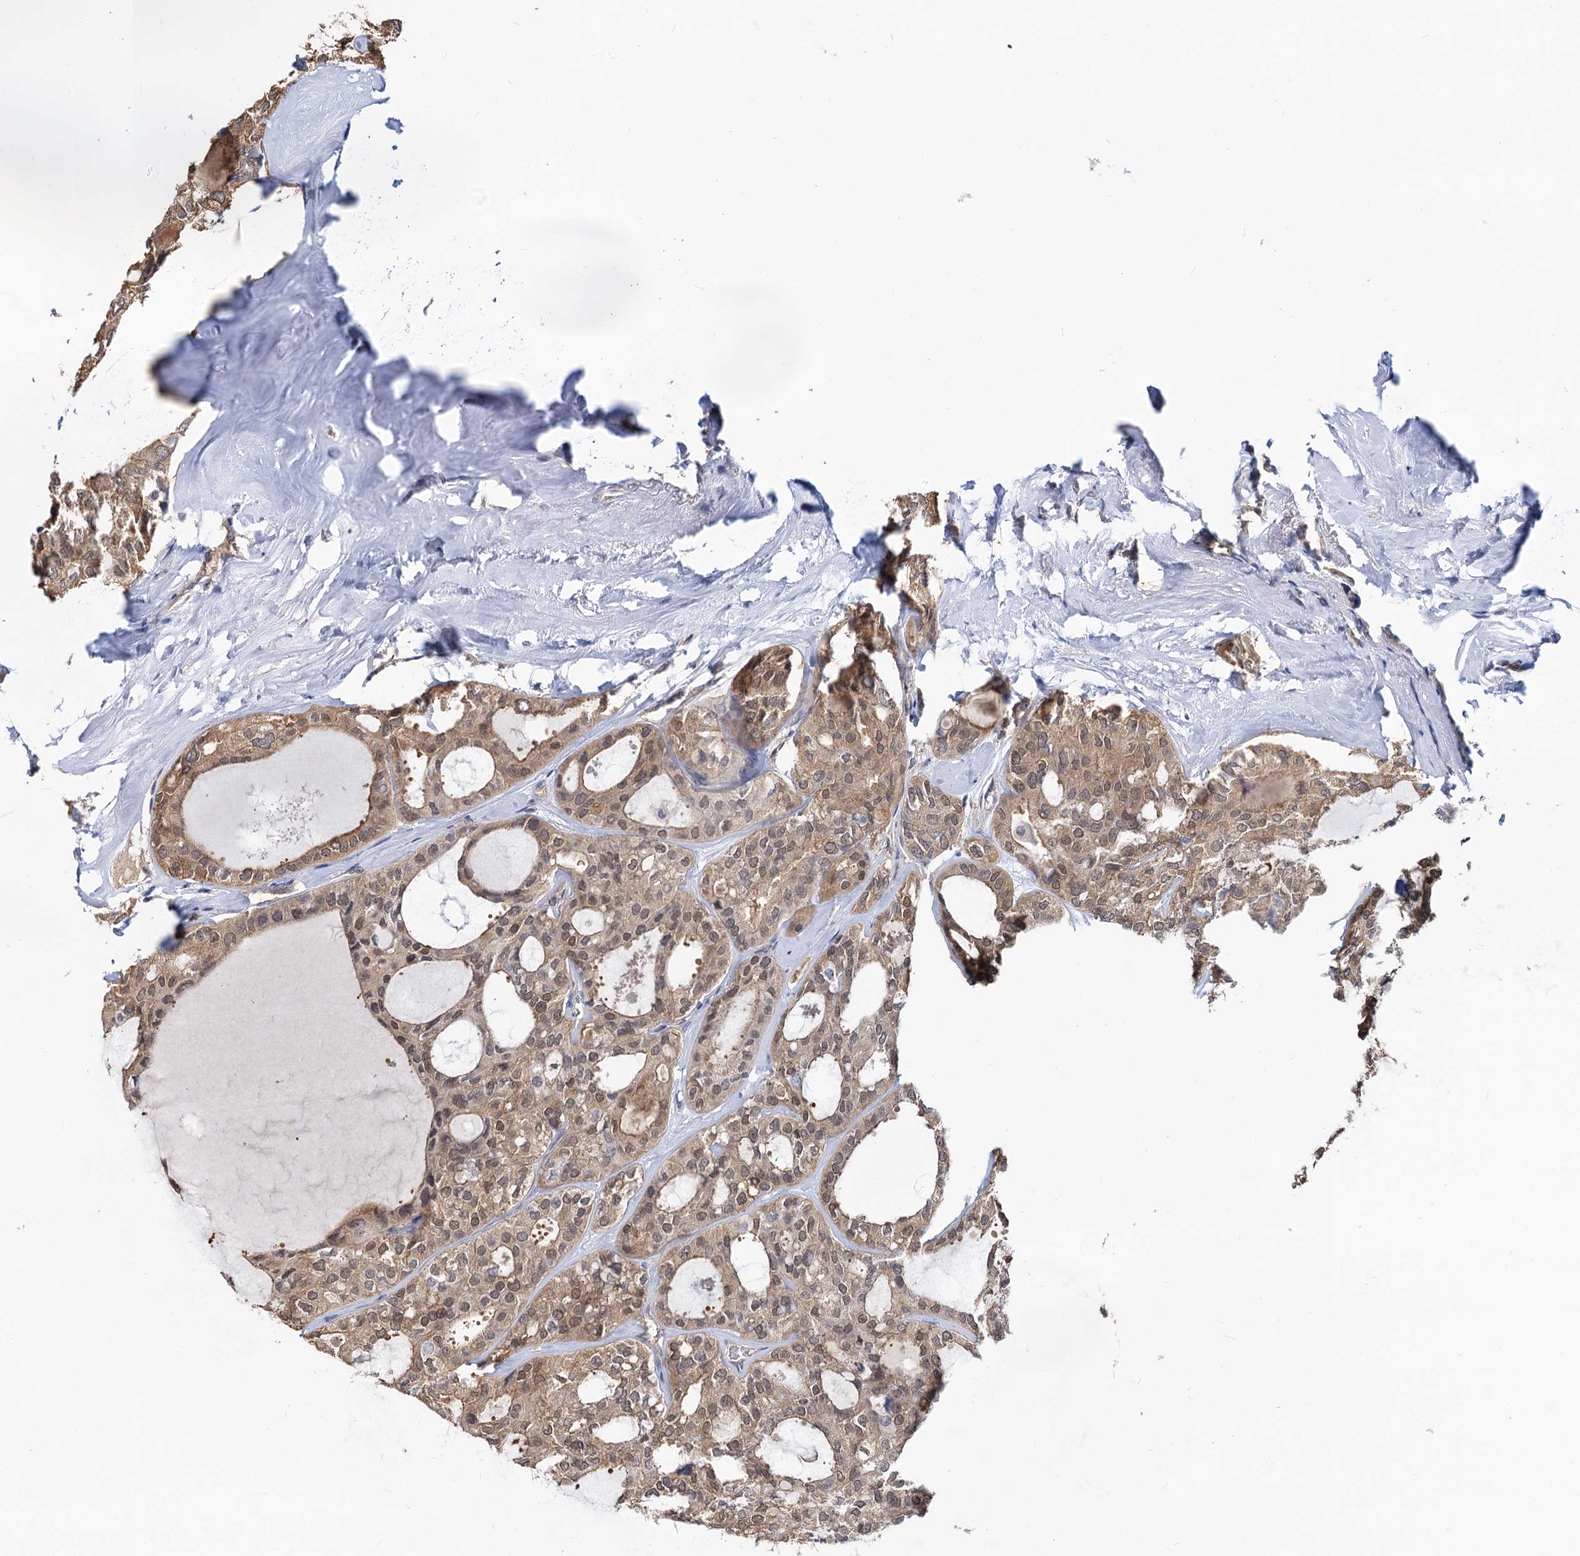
{"staining": {"intensity": "weak", "quantity": ">75%", "location": "cytoplasmic/membranous,nuclear"}, "tissue": "thyroid cancer", "cell_type": "Tumor cells", "image_type": "cancer", "snomed": [{"axis": "morphology", "description": "Follicular adenoma carcinoma, NOS"}, {"axis": "topography", "description": "Thyroid gland"}], "caption": "This image exhibits thyroid cancer (follicular adenoma carcinoma) stained with immunohistochemistry to label a protein in brown. The cytoplasmic/membranous and nuclear of tumor cells show weak positivity for the protein. Nuclei are counter-stained blue.", "gene": "SNX15", "patient": {"sex": "male", "age": 75}}